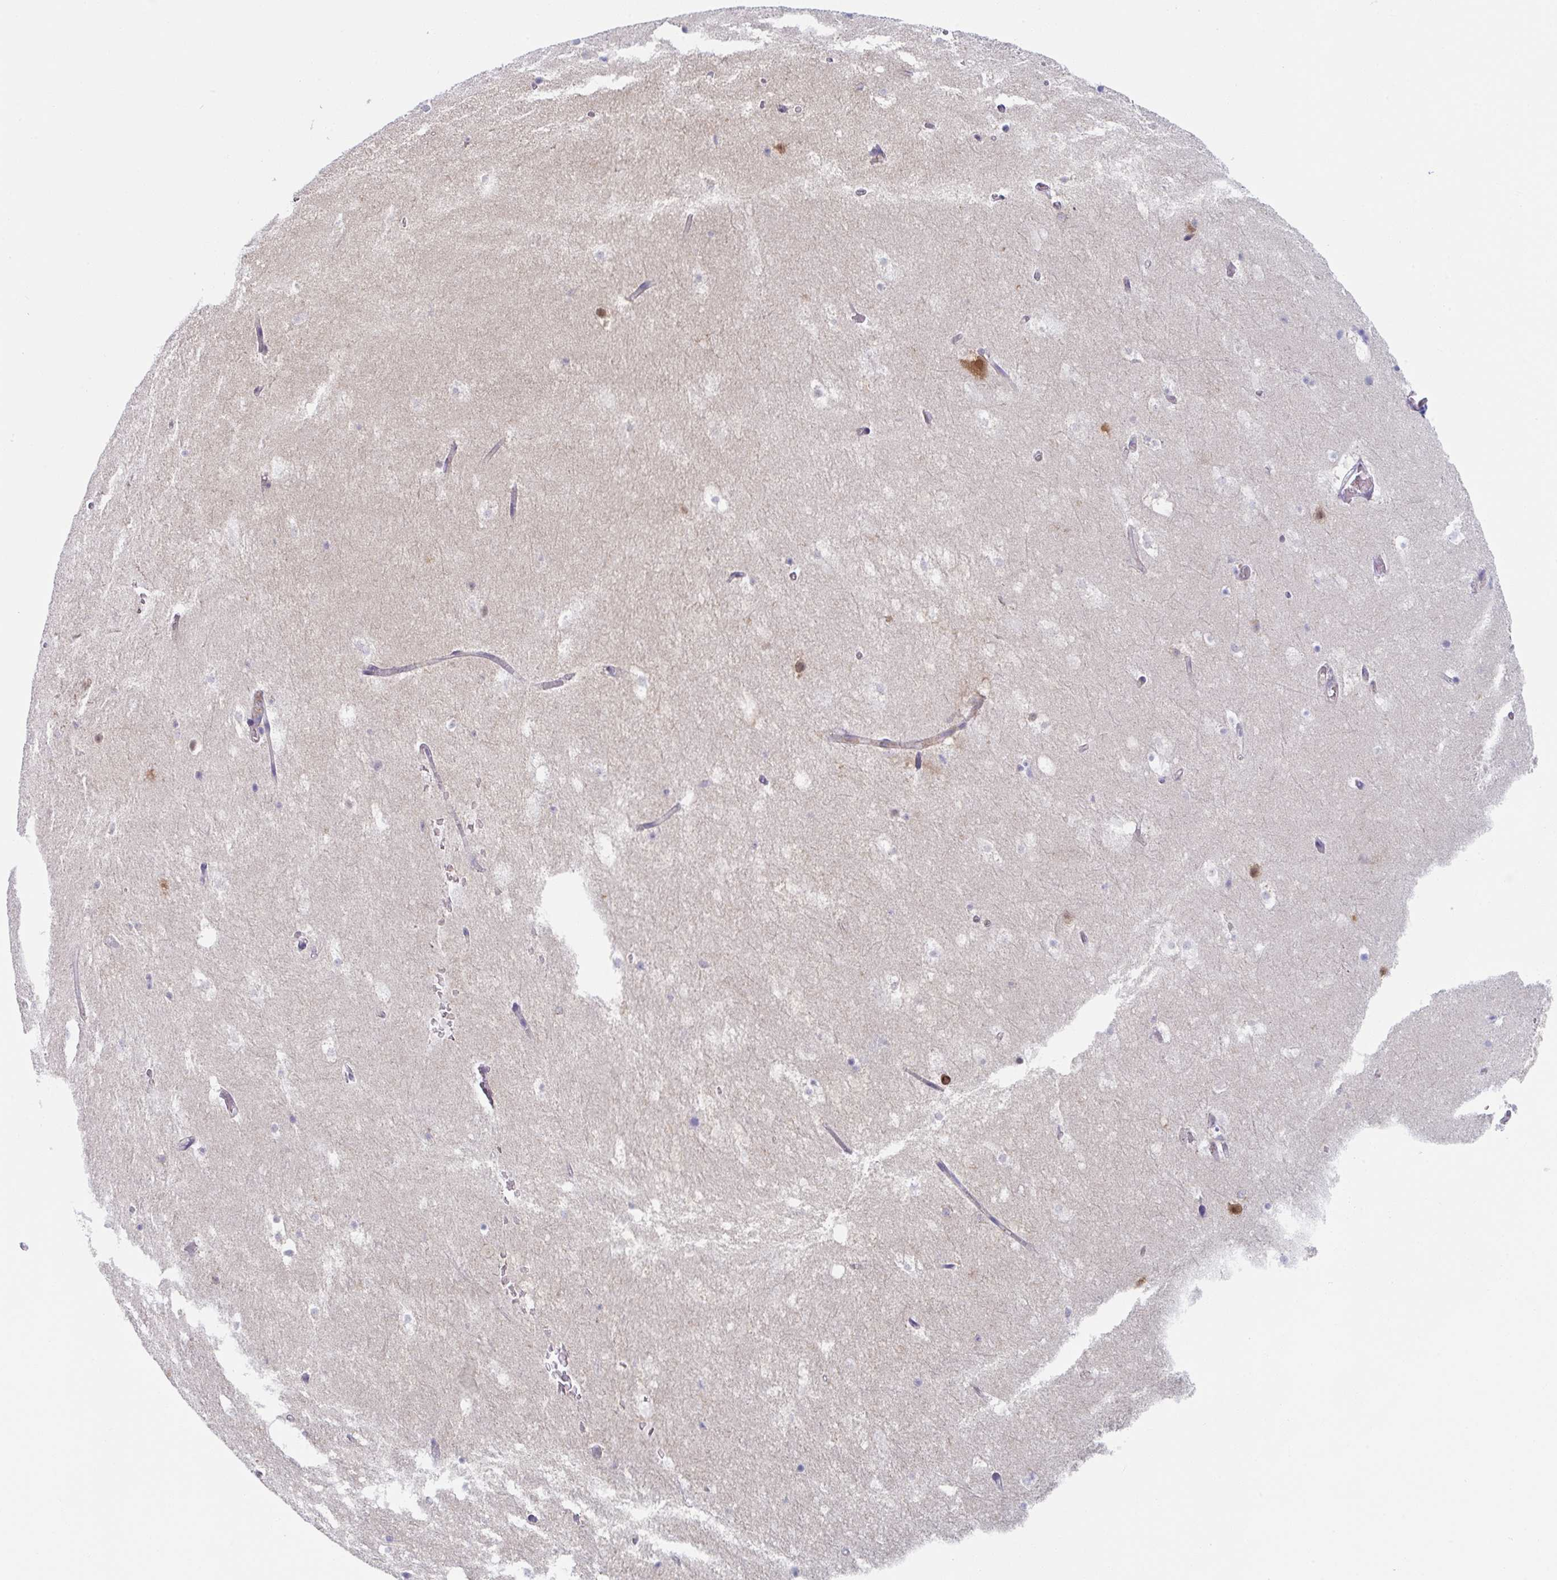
{"staining": {"intensity": "negative", "quantity": "none", "location": "none"}, "tissue": "hippocampus", "cell_type": "Glial cells", "image_type": "normal", "snomed": [{"axis": "morphology", "description": "Normal tissue, NOS"}, {"axis": "topography", "description": "Hippocampus"}], "caption": "A high-resolution image shows immunohistochemistry (IHC) staining of benign hippocampus, which demonstrates no significant positivity in glial cells. Nuclei are stained in blue.", "gene": "AMPD2", "patient": {"sex": "female", "age": 52}}